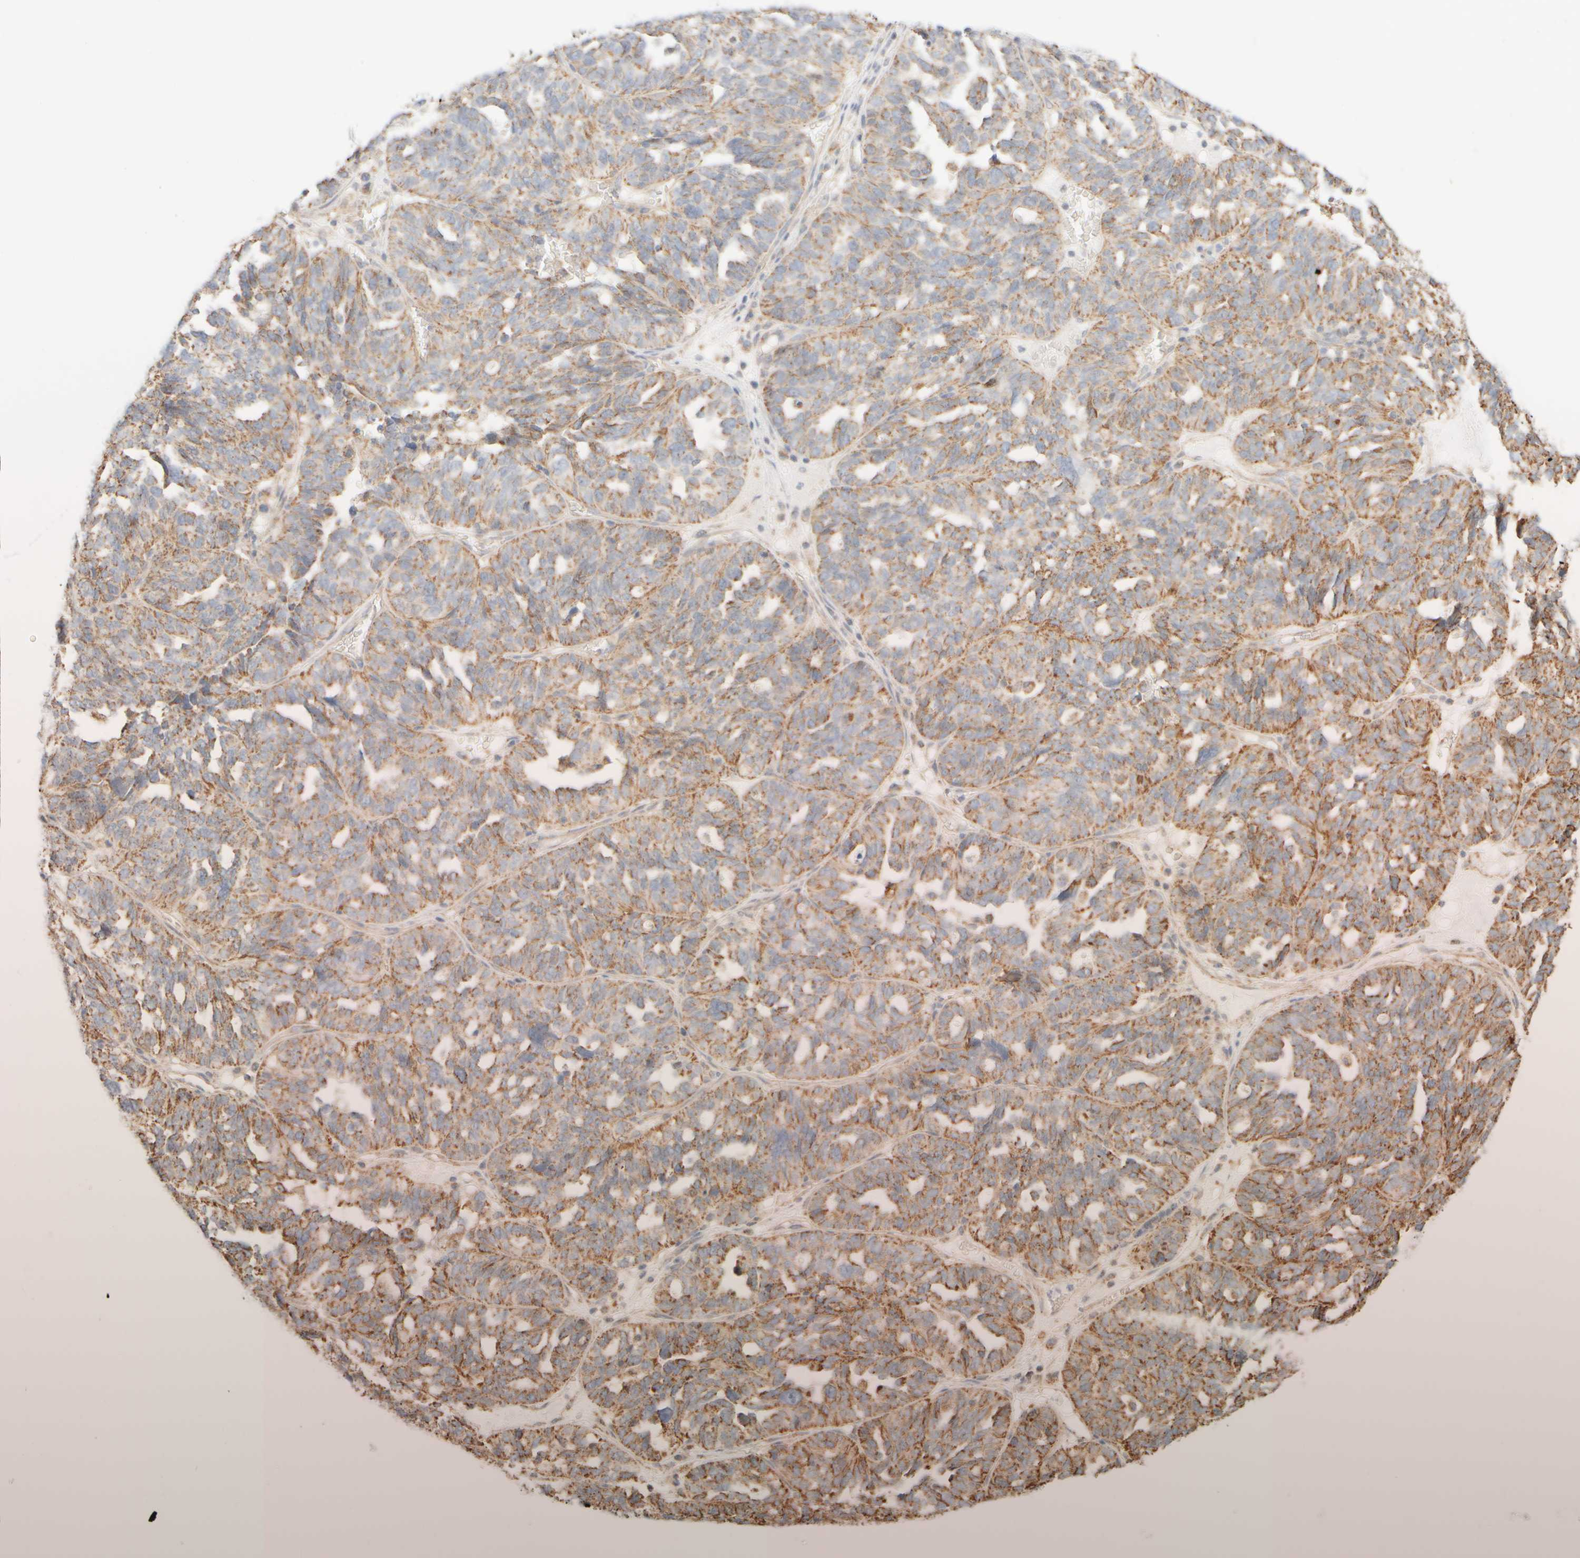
{"staining": {"intensity": "moderate", "quantity": ">75%", "location": "cytoplasmic/membranous"}, "tissue": "ovarian cancer", "cell_type": "Tumor cells", "image_type": "cancer", "snomed": [{"axis": "morphology", "description": "Cystadenocarcinoma, serous, NOS"}, {"axis": "topography", "description": "Ovary"}], "caption": "Moderate cytoplasmic/membranous protein expression is appreciated in approximately >75% of tumor cells in ovarian cancer.", "gene": "APBB2", "patient": {"sex": "female", "age": 59}}